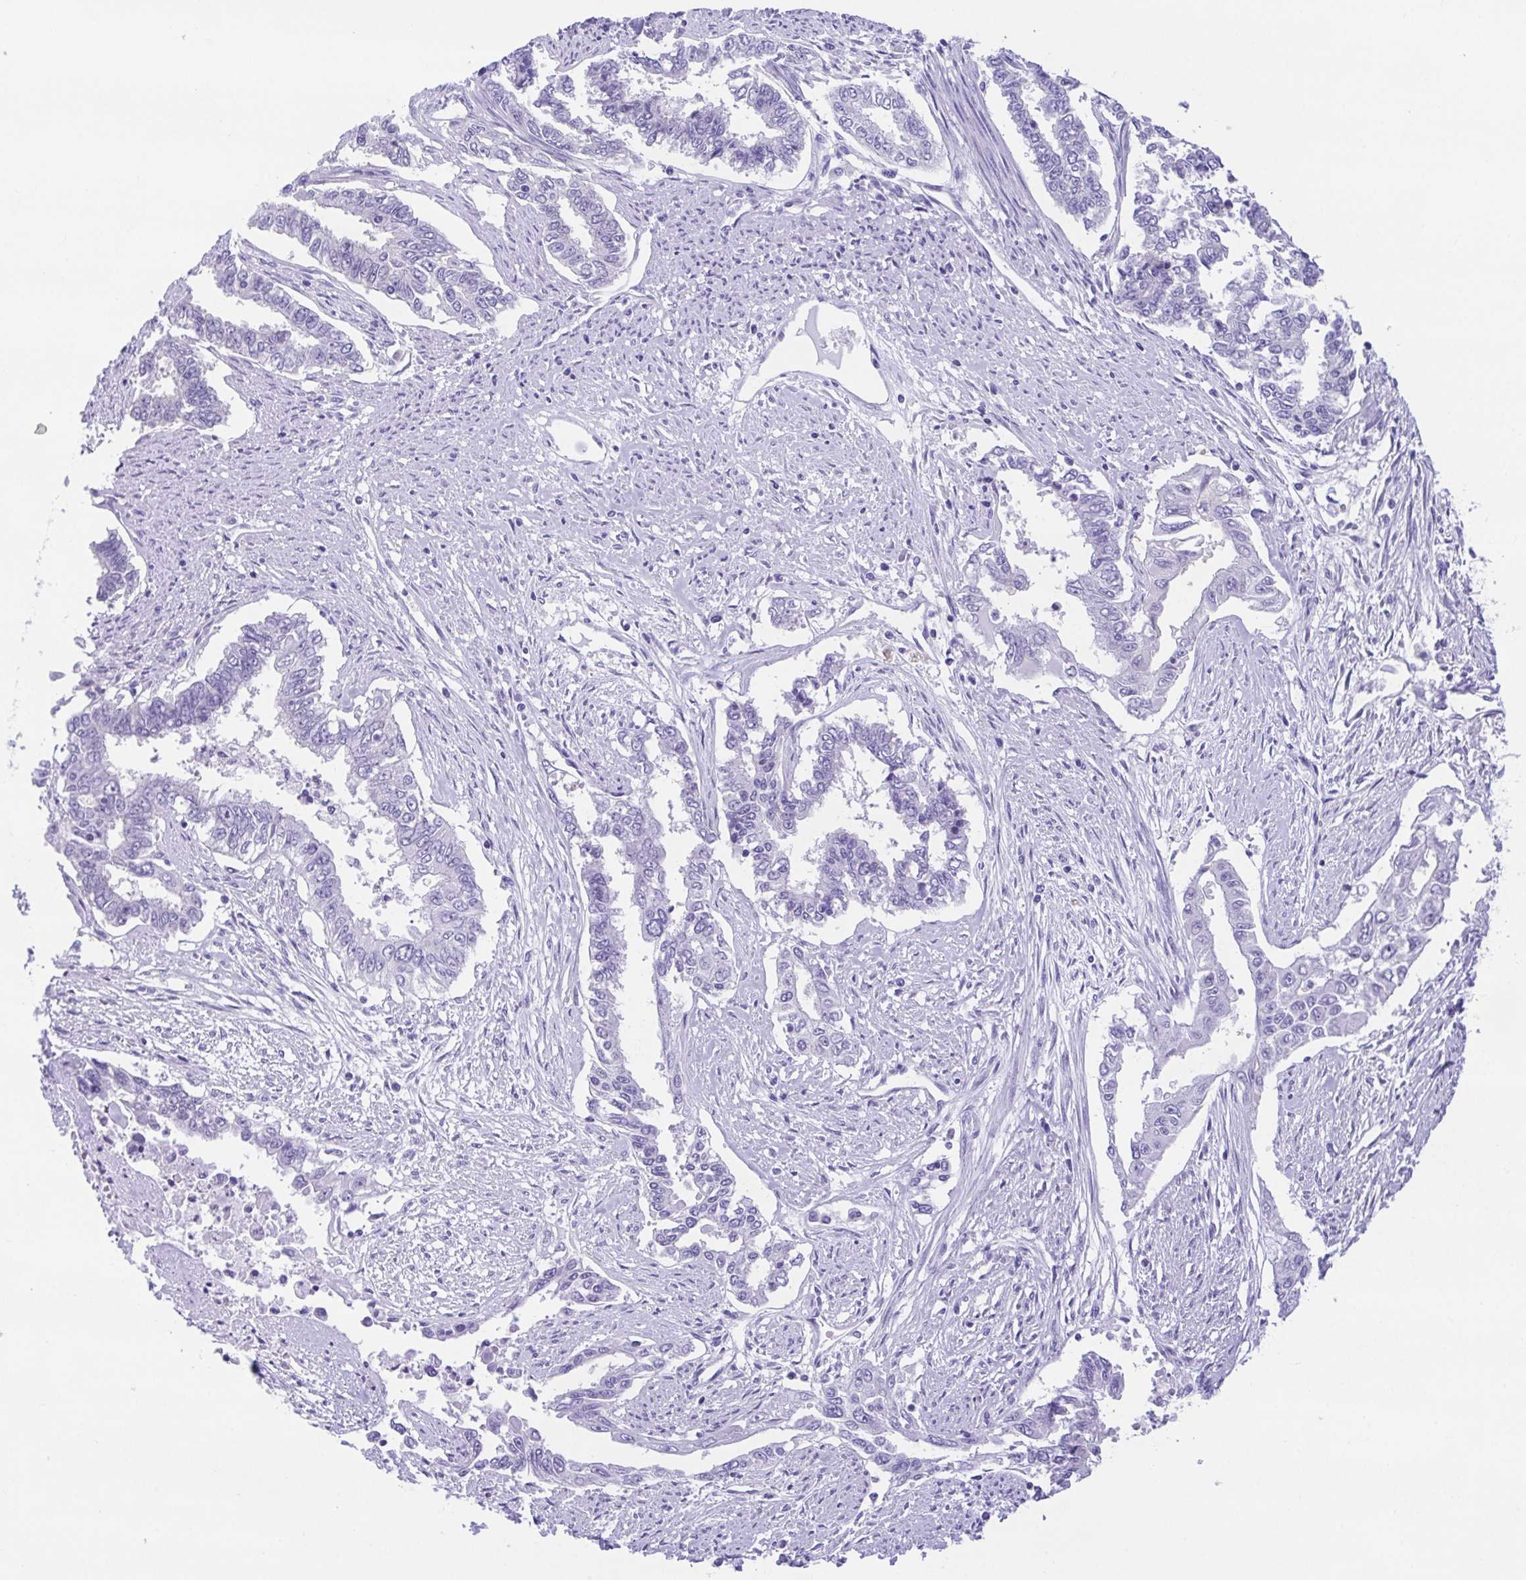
{"staining": {"intensity": "negative", "quantity": "none", "location": "none"}, "tissue": "endometrial cancer", "cell_type": "Tumor cells", "image_type": "cancer", "snomed": [{"axis": "morphology", "description": "Adenocarcinoma, NOS"}, {"axis": "topography", "description": "Uterus"}], "caption": "Protein analysis of endometrial cancer shows no significant staining in tumor cells.", "gene": "LUZP4", "patient": {"sex": "female", "age": 59}}